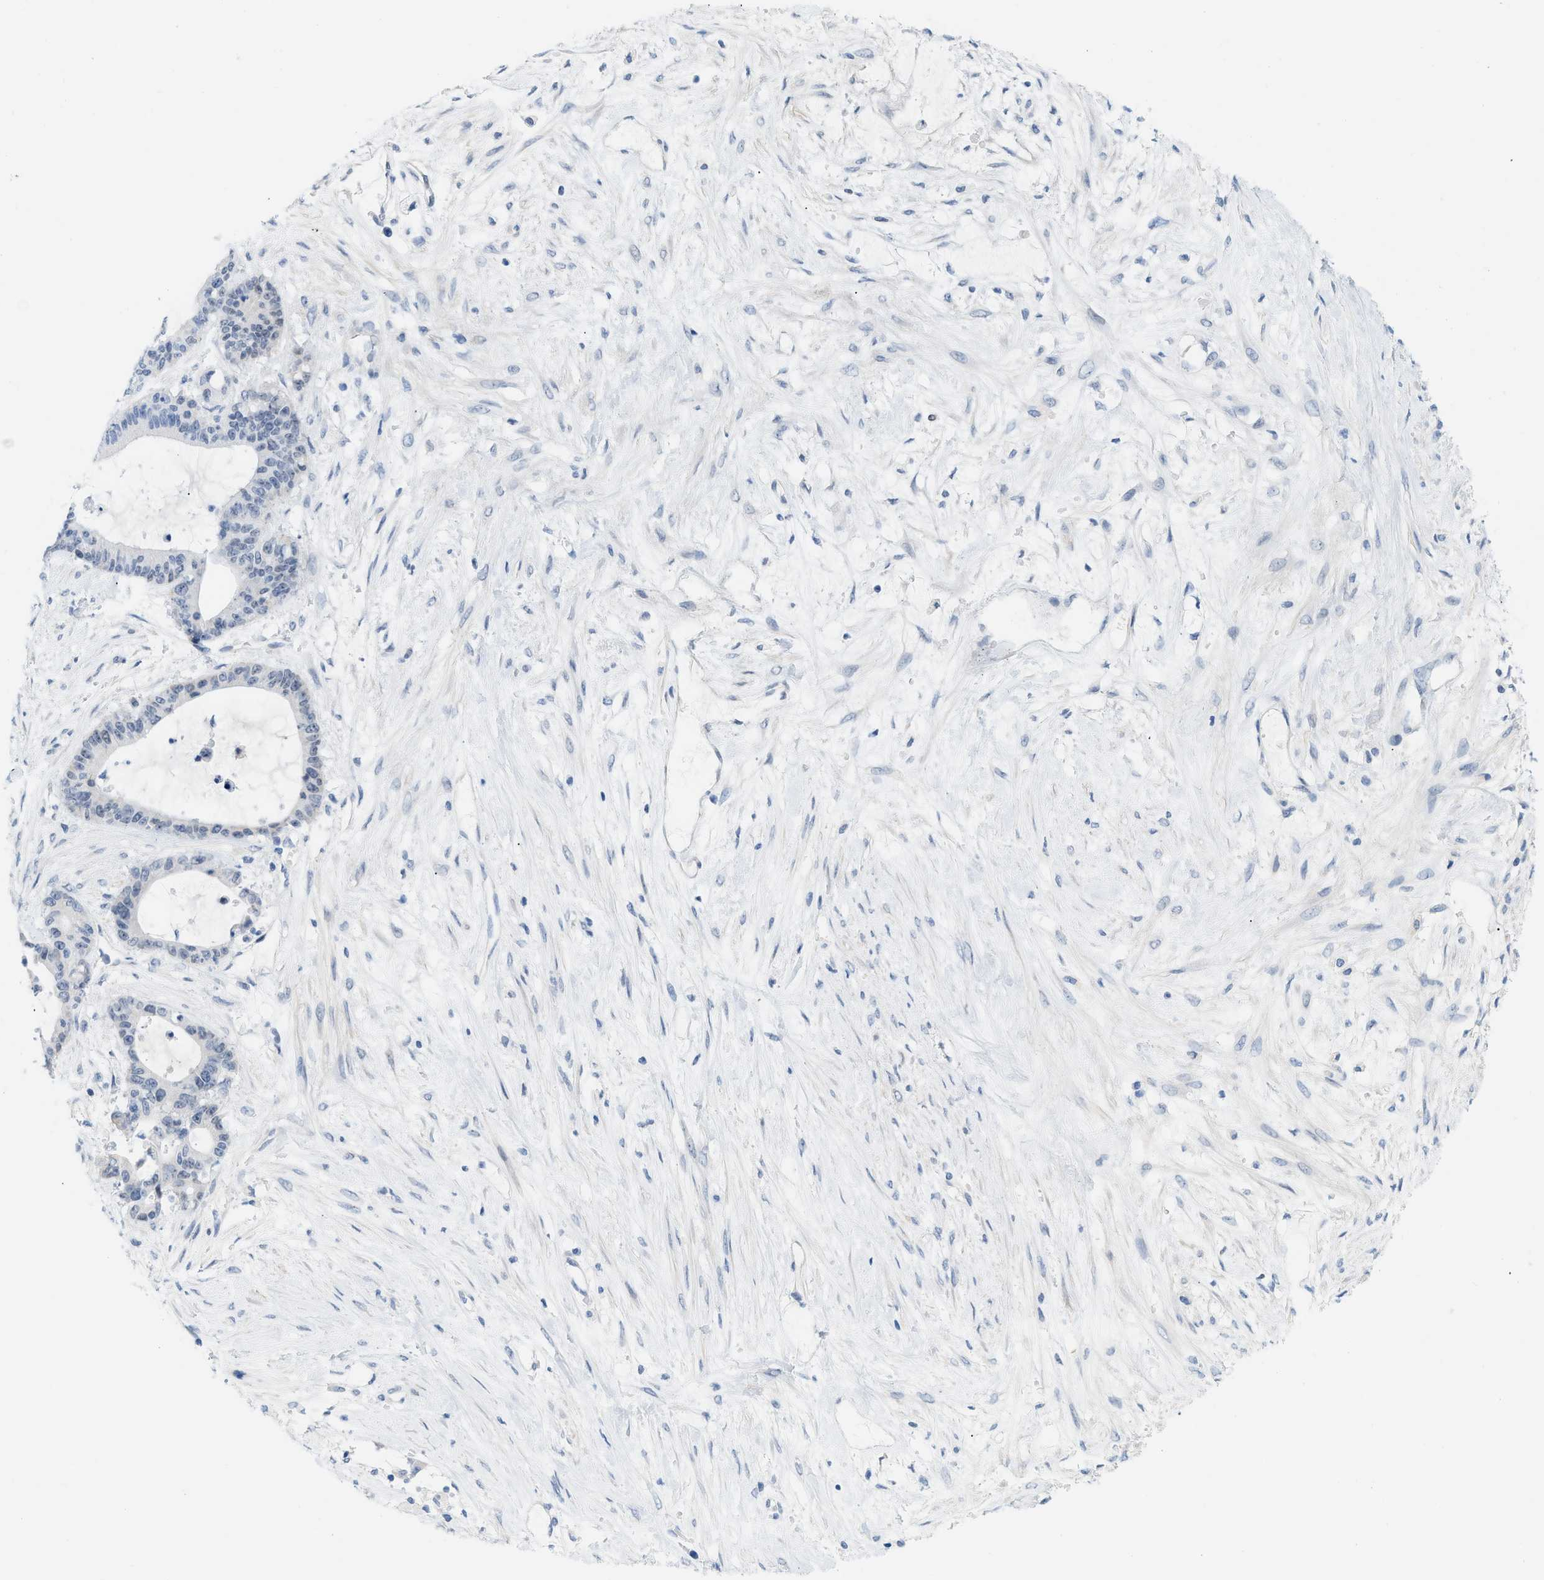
{"staining": {"intensity": "negative", "quantity": "none", "location": "none"}, "tissue": "liver cancer", "cell_type": "Tumor cells", "image_type": "cancer", "snomed": [{"axis": "morphology", "description": "Cholangiocarcinoma"}, {"axis": "topography", "description": "Liver"}], "caption": "An image of liver cholangiocarcinoma stained for a protein reveals no brown staining in tumor cells.", "gene": "HLTF", "patient": {"sex": "female", "age": 73}}